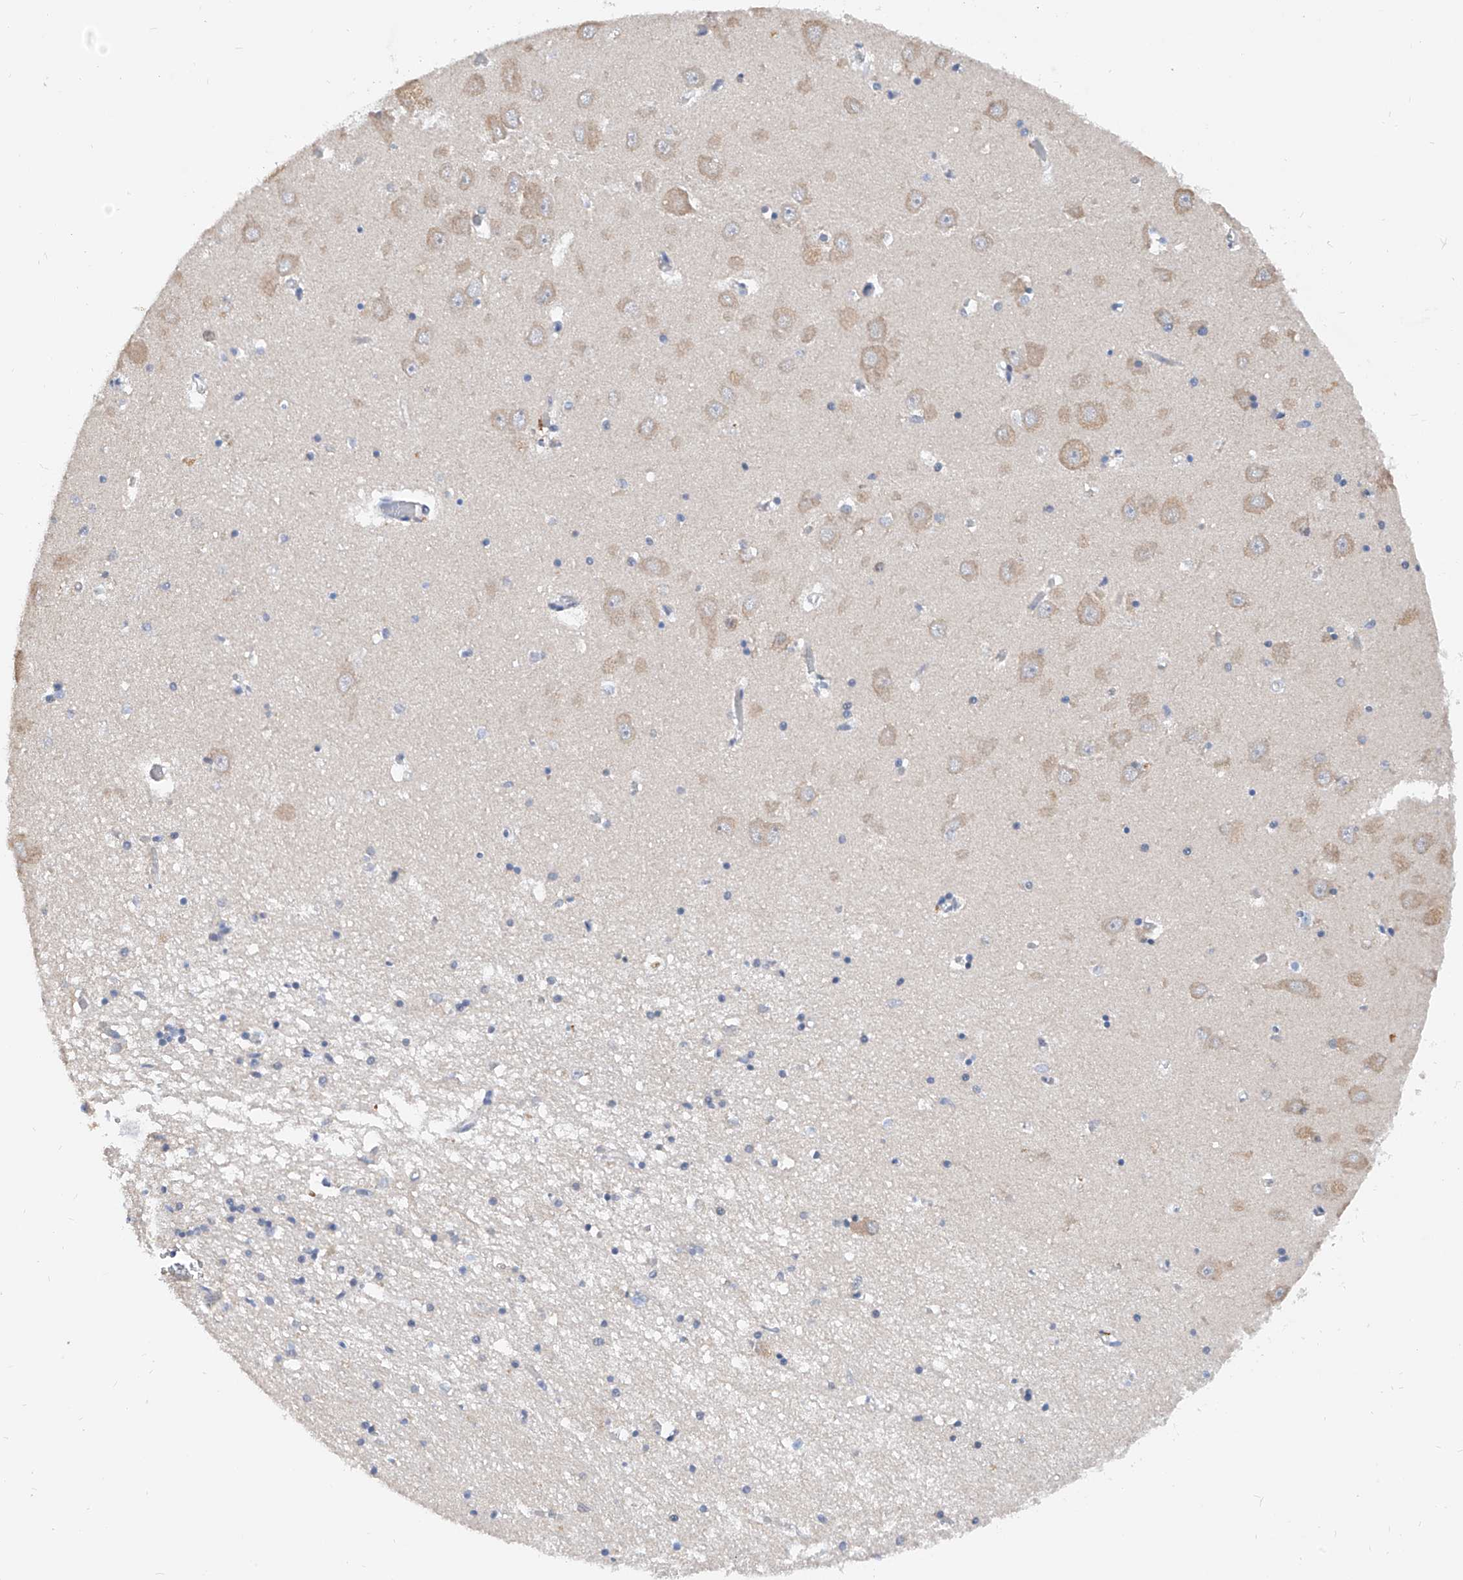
{"staining": {"intensity": "weak", "quantity": "<25%", "location": "cytoplasmic/membranous"}, "tissue": "hippocampus", "cell_type": "Glial cells", "image_type": "normal", "snomed": [{"axis": "morphology", "description": "Normal tissue, NOS"}, {"axis": "topography", "description": "Hippocampus"}], "caption": "A high-resolution micrograph shows immunohistochemistry (IHC) staining of unremarkable hippocampus, which demonstrates no significant positivity in glial cells.", "gene": "CARMIL3", "patient": {"sex": "male", "age": 70}}